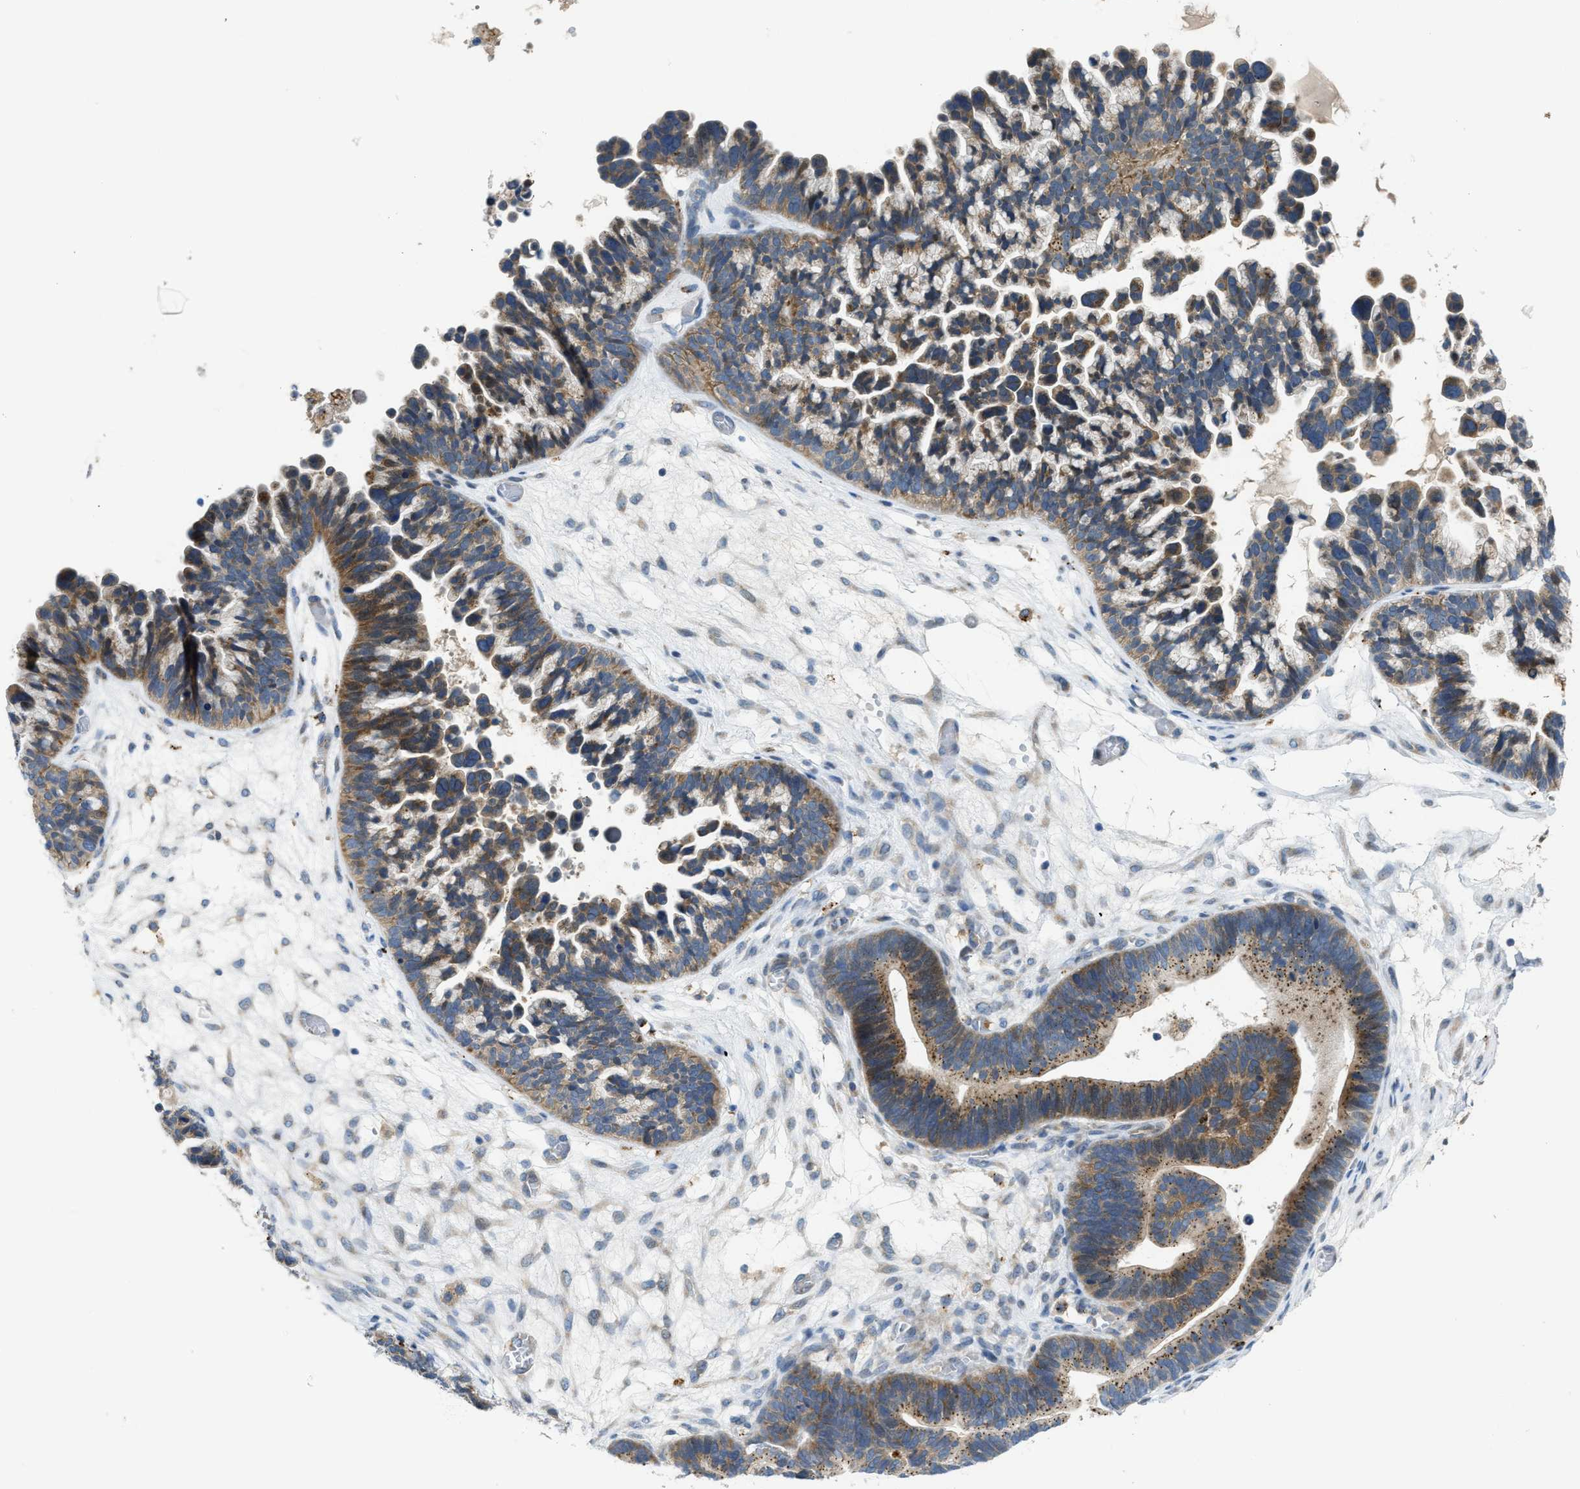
{"staining": {"intensity": "strong", "quantity": "25%-75%", "location": "cytoplasmic/membranous"}, "tissue": "ovarian cancer", "cell_type": "Tumor cells", "image_type": "cancer", "snomed": [{"axis": "morphology", "description": "Cystadenocarcinoma, serous, NOS"}, {"axis": "topography", "description": "Ovary"}], "caption": "Ovarian cancer (serous cystadenocarcinoma) stained for a protein shows strong cytoplasmic/membranous positivity in tumor cells.", "gene": "KLHDC10", "patient": {"sex": "female", "age": 56}}